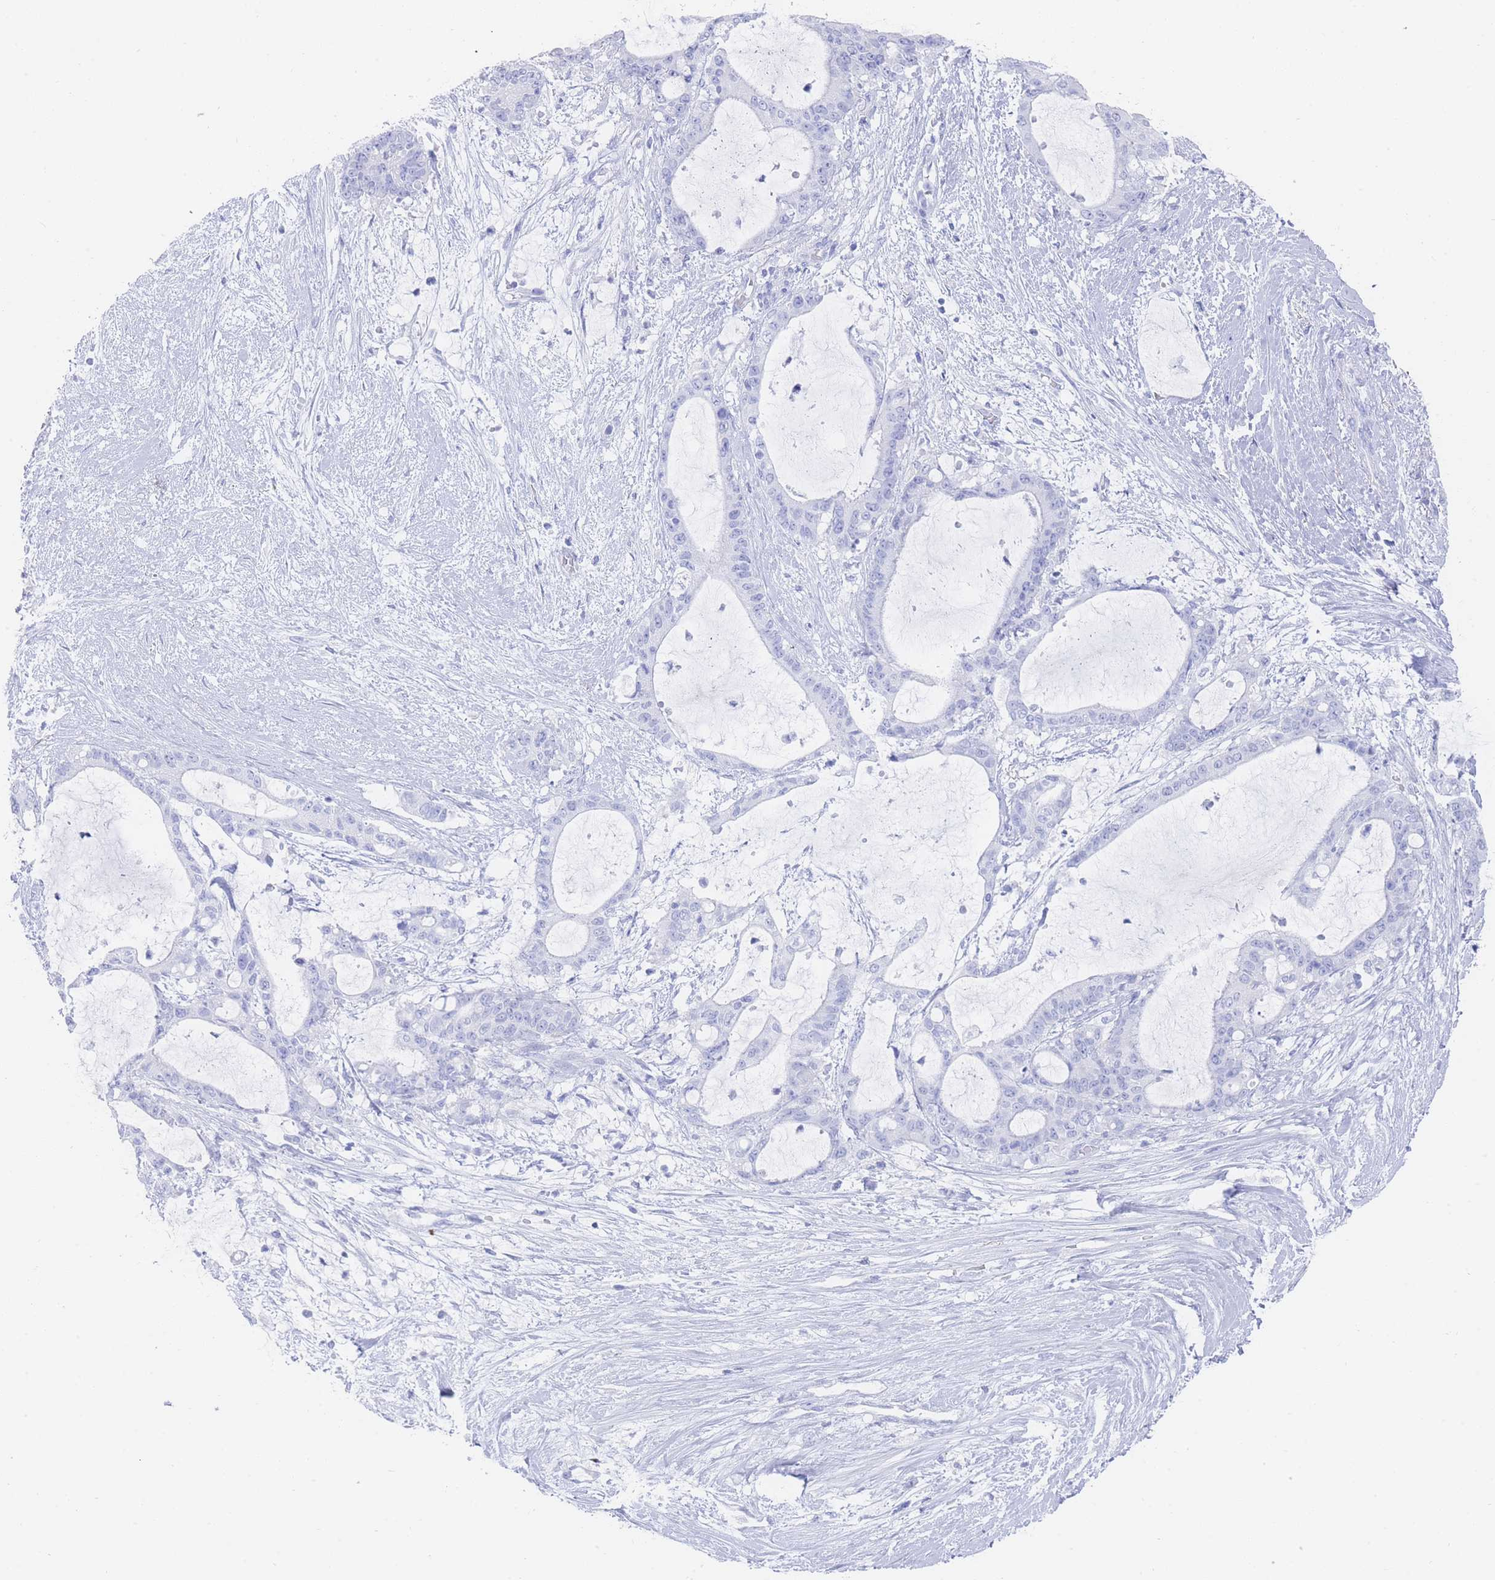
{"staining": {"intensity": "negative", "quantity": "none", "location": "none"}, "tissue": "liver cancer", "cell_type": "Tumor cells", "image_type": "cancer", "snomed": [{"axis": "morphology", "description": "Normal tissue, NOS"}, {"axis": "morphology", "description": "Cholangiocarcinoma"}, {"axis": "topography", "description": "Liver"}, {"axis": "topography", "description": "Peripheral nerve tissue"}], "caption": "This is an IHC image of liver cancer. There is no staining in tumor cells.", "gene": "LRRC37A", "patient": {"sex": "female", "age": 73}}